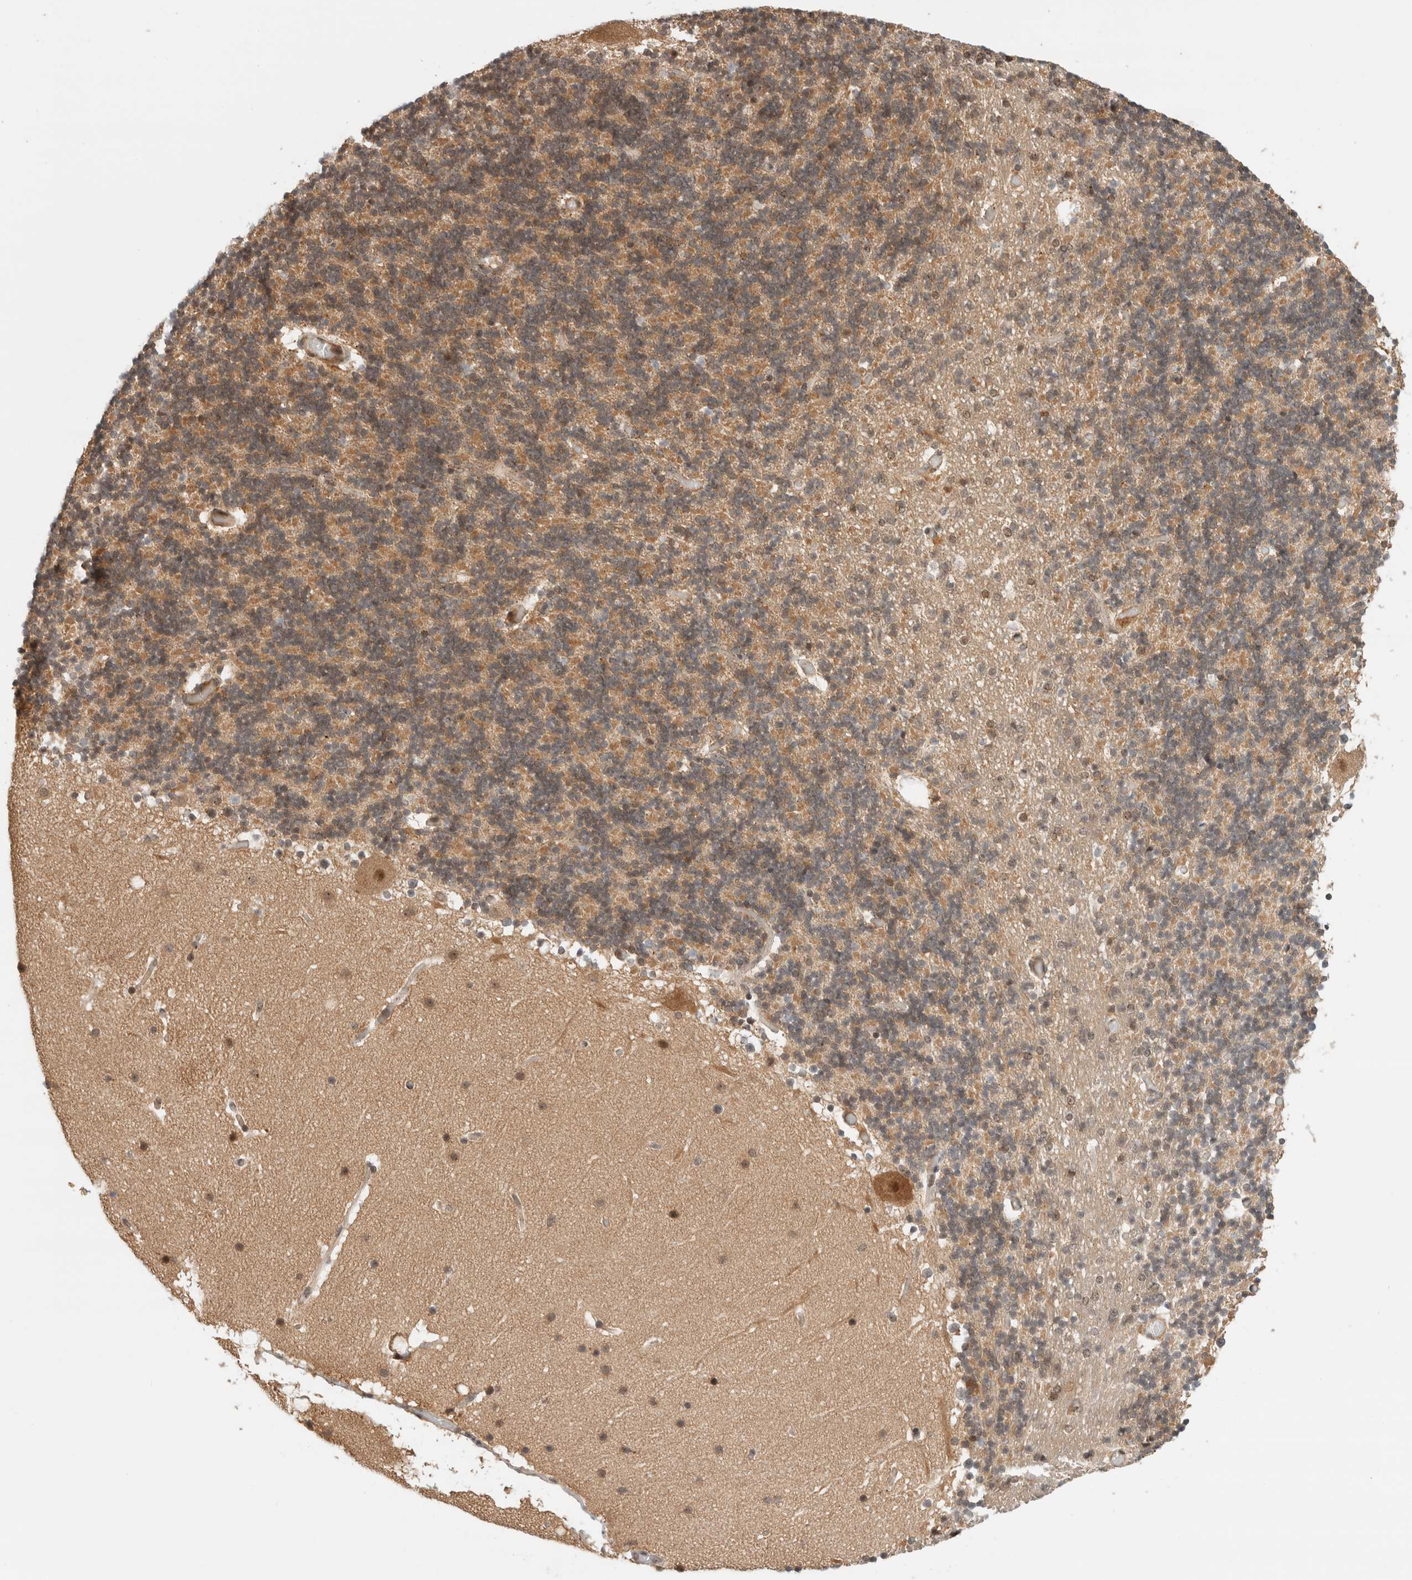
{"staining": {"intensity": "weak", "quantity": "<25%", "location": "cytoplasmic/membranous"}, "tissue": "cerebellum", "cell_type": "Cells in granular layer", "image_type": "normal", "snomed": [{"axis": "morphology", "description": "Normal tissue, NOS"}, {"axis": "topography", "description": "Cerebellum"}], "caption": "The immunohistochemistry (IHC) image has no significant positivity in cells in granular layer of cerebellum. Nuclei are stained in blue.", "gene": "OTUD6B", "patient": {"sex": "male", "age": 57}}